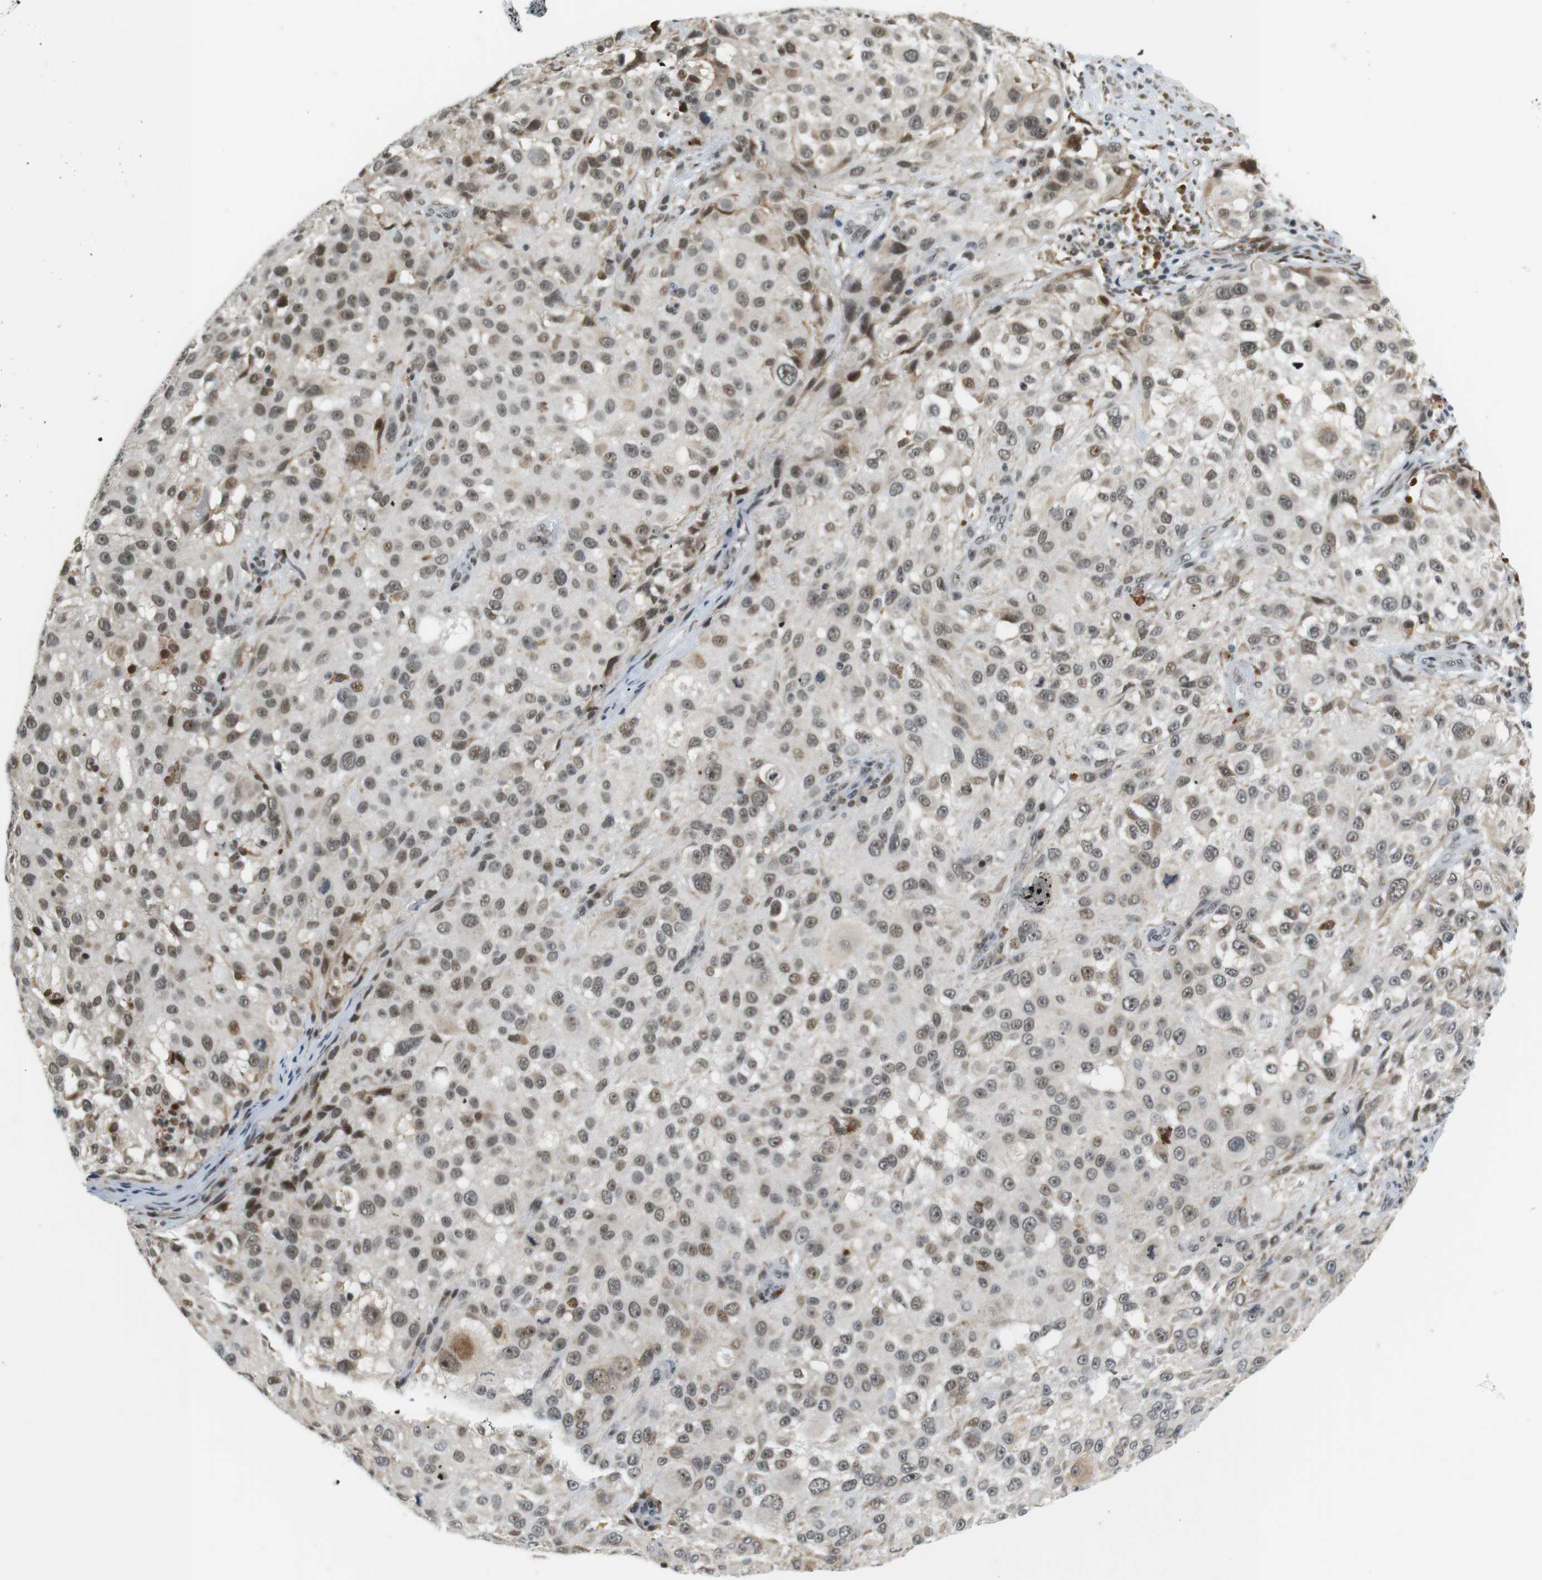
{"staining": {"intensity": "moderate", "quantity": ">75%", "location": "nuclear"}, "tissue": "melanoma", "cell_type": "Tumor cells", "image_type": "cancer", "snomed": [{"axis": "morphology", "description": "Necrosis, NOS"}, {"axis": "morphology", "description": "Malignant melanoma, NOS"}, {"axis": "topography", "description": "Skin"}], "caption": "Immunohistochemistry histopathology image of malignant melanoma stained for a protein (brown), which shows medium levels of moderate nuclear staining in about >75% of tumor cells.", "gene": "RNF38", "patient": {"sex": "female", "age": 87}}